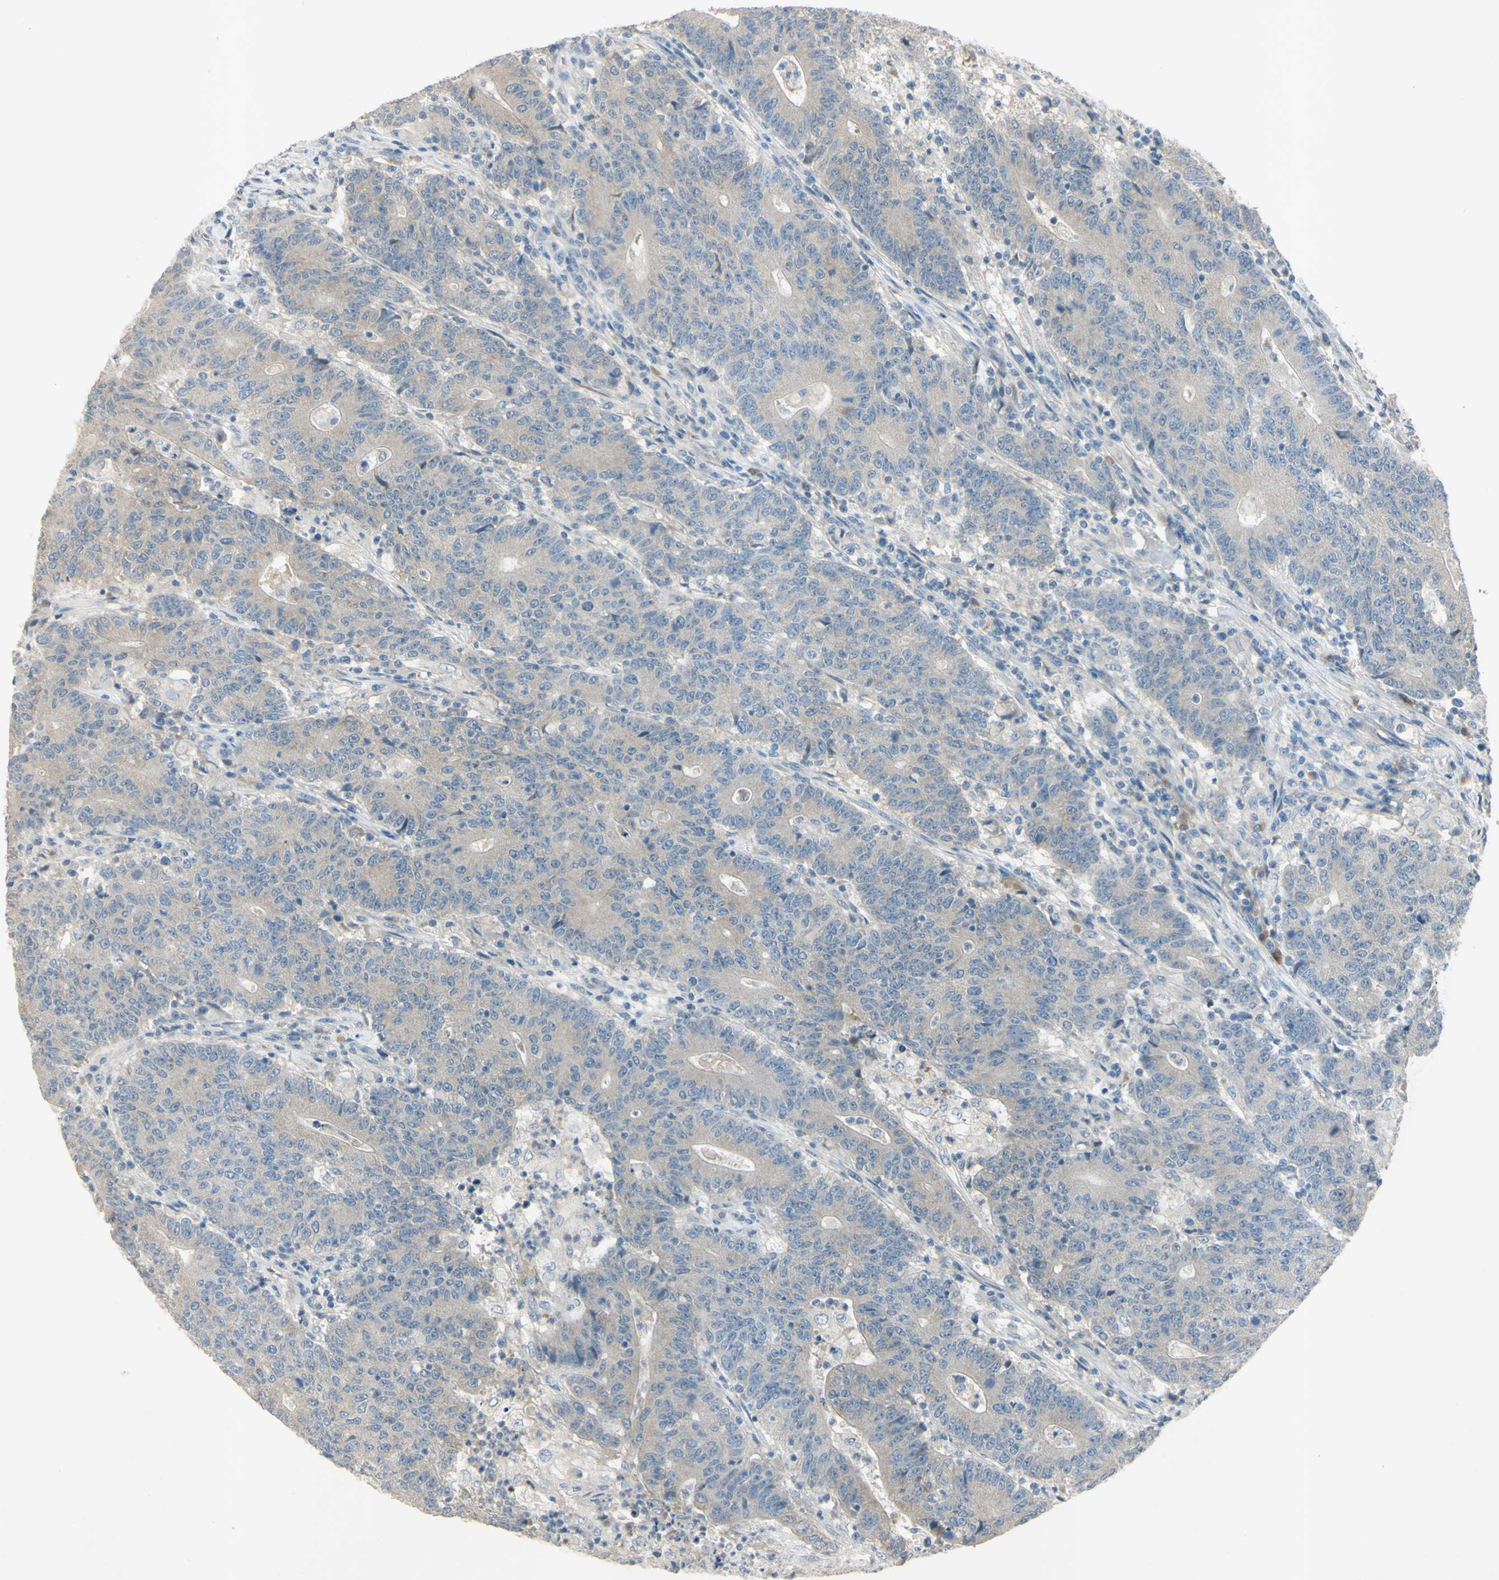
{"staining": {"intensity": "weak", "quantity": "25%-75%", "location": "cytoplasmic/membranous"}, "tissue": "colorectal cancer", "cell_type": "Tumor cells", "image_type": "cancer", "snomed": [{"axis": "morphology", "description": "Normal tissue, NOS"}, {"axis": "morphology", "description": "Adenocarcinoma, NOS"}, {"axis": "topography", "description": "Colon"}], "caption": "Approximately 25%-75% of tumor cells in colorectal cancer (adenocarcinoma) display weak cytoplasmic/membranous protein expression as visualized by brown immunohistochemical staining.", "gene": "AATK", "patient": {"sex": "female", "age": 75}}